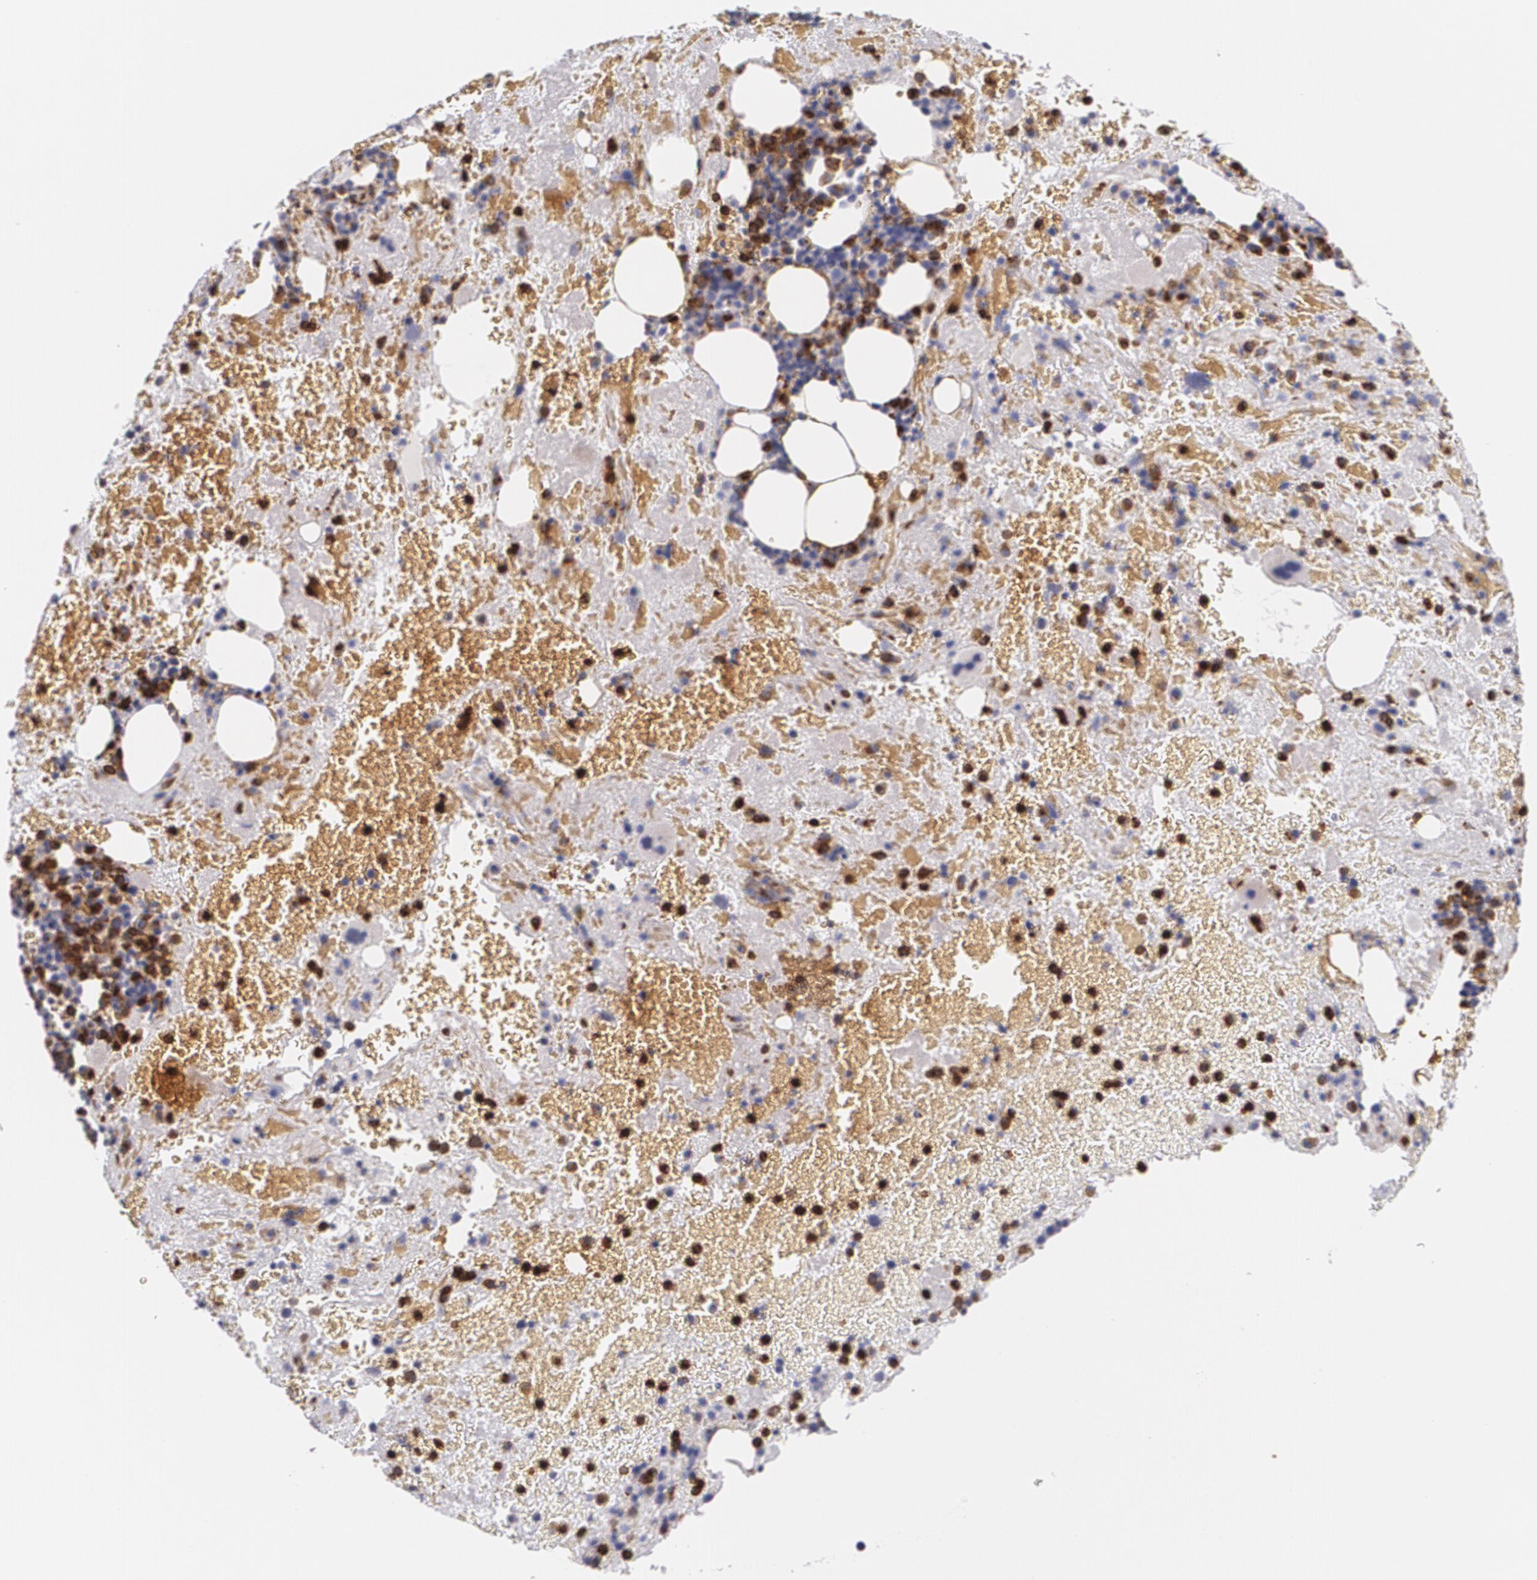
{"staining": {"intensity": "strong", "quantity": "25%-75%", "location": "nuclear"}, "tissue": "bone marrow", "cell_type": "Hematopoietic cells", "image_type": "normal", "snomed": [{"axis": "morphology", "description": "Normal tissue, NOS"}, {"axis": "topography", "description": "Bone marrow"}], "caption": "Strong nuclear protein positivity is appreciated in approximately 25%-75% of hematopoietic cells in bone marrow.", "gene": "PTPRC", "patient": {"sex": "male", "age": 76}}